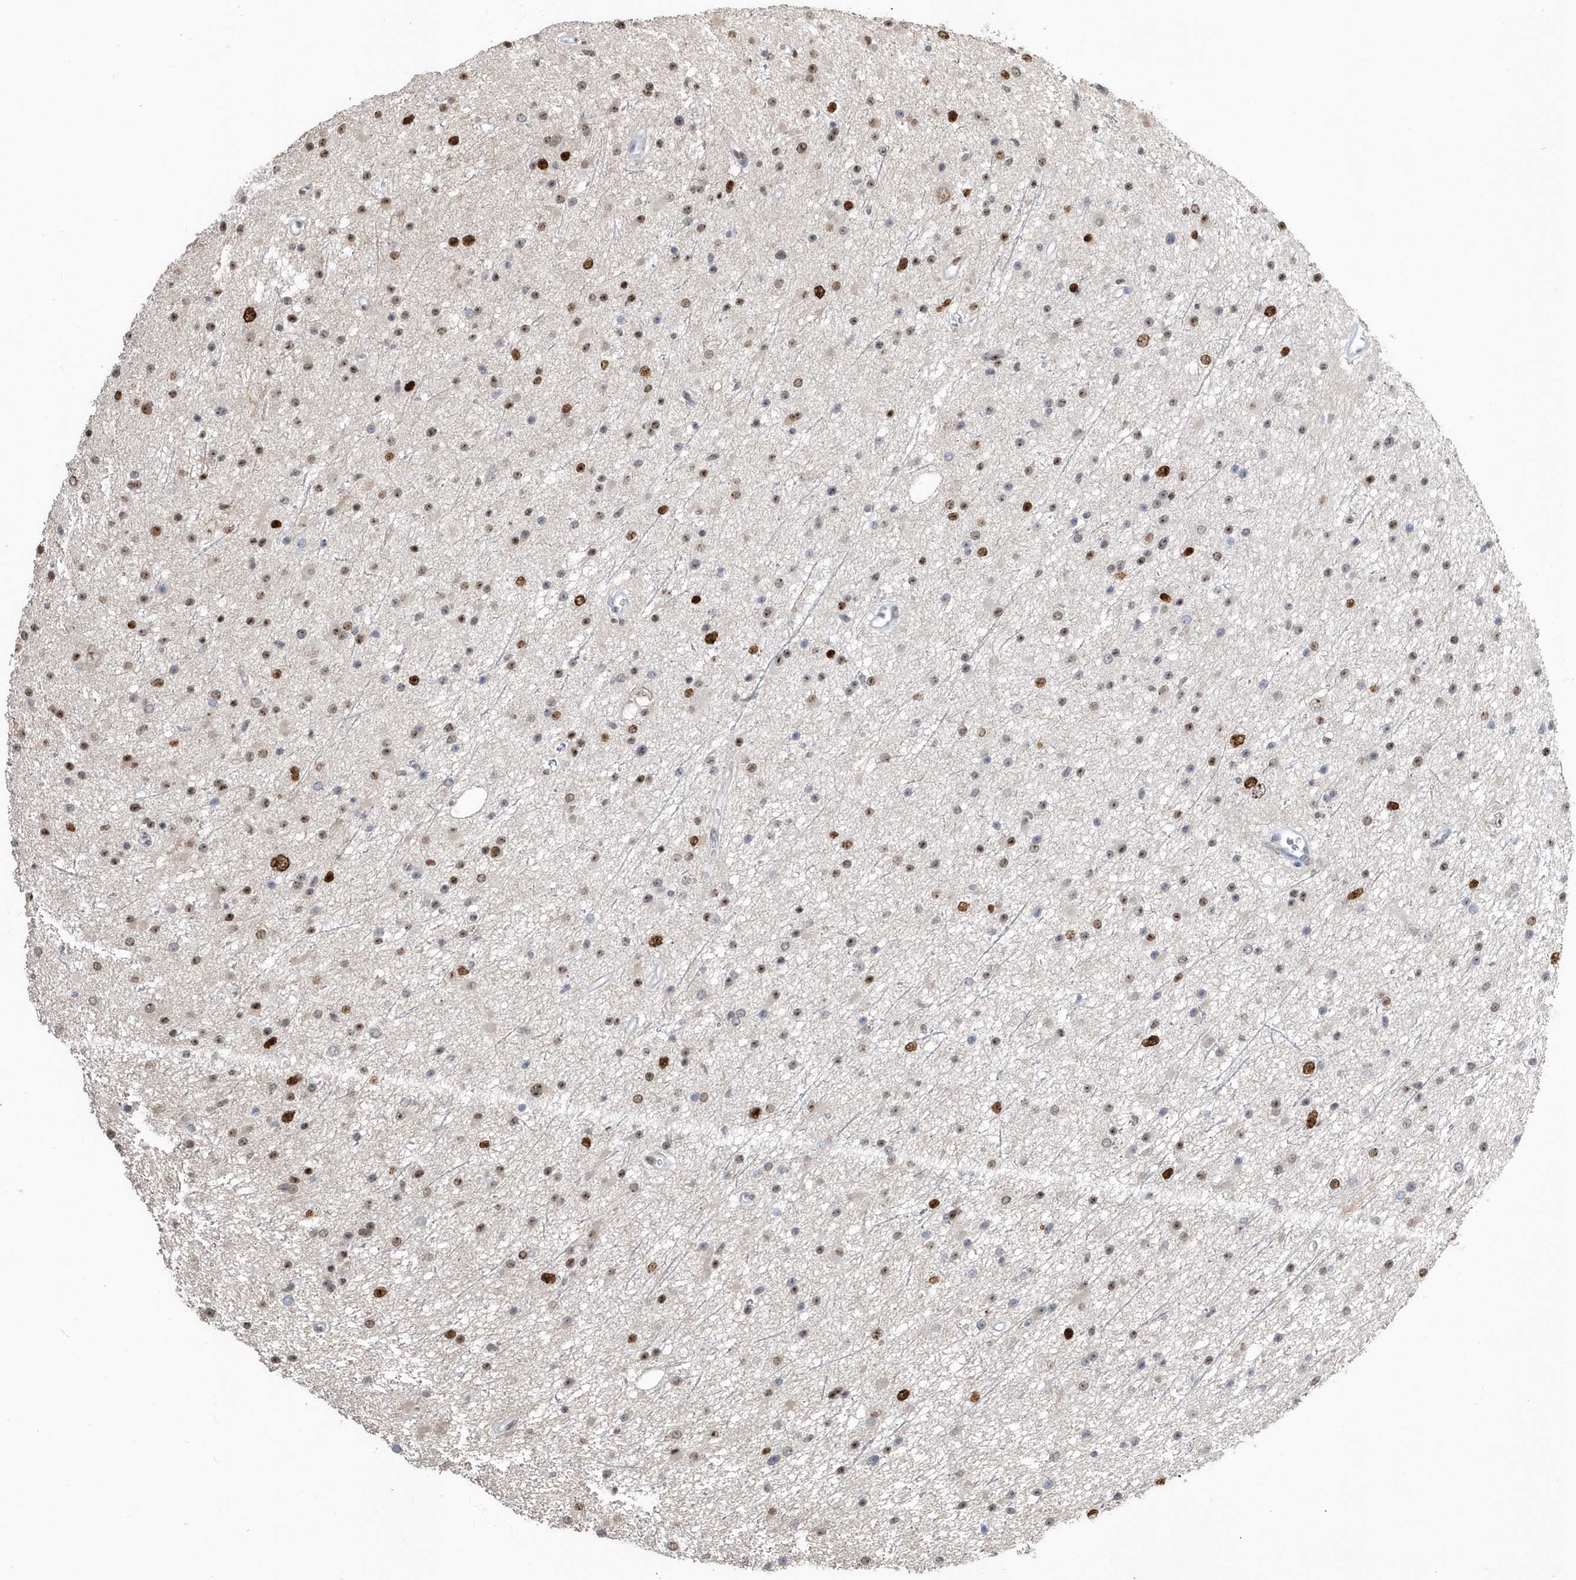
{"staining": {"intensity": "moderate", "quantity": "25%-75%", "location": "nuclear"}, "tissue": "glioma", "cell_type": "Tumor cells", "image_type": "cancer", "snomed": [{"axis": "morphology", "description": "Glioma, malignant, Low grade"}, {"axis": "topography", "description": "Cerebral cortex"}], "caption": "A medium amount of moderate nuclear positivity is present in about 25%-75% of tumor cells in glioma tissue.", "gene": "MACROH2A2", "patient": {"sex": "female", "age": 39}}